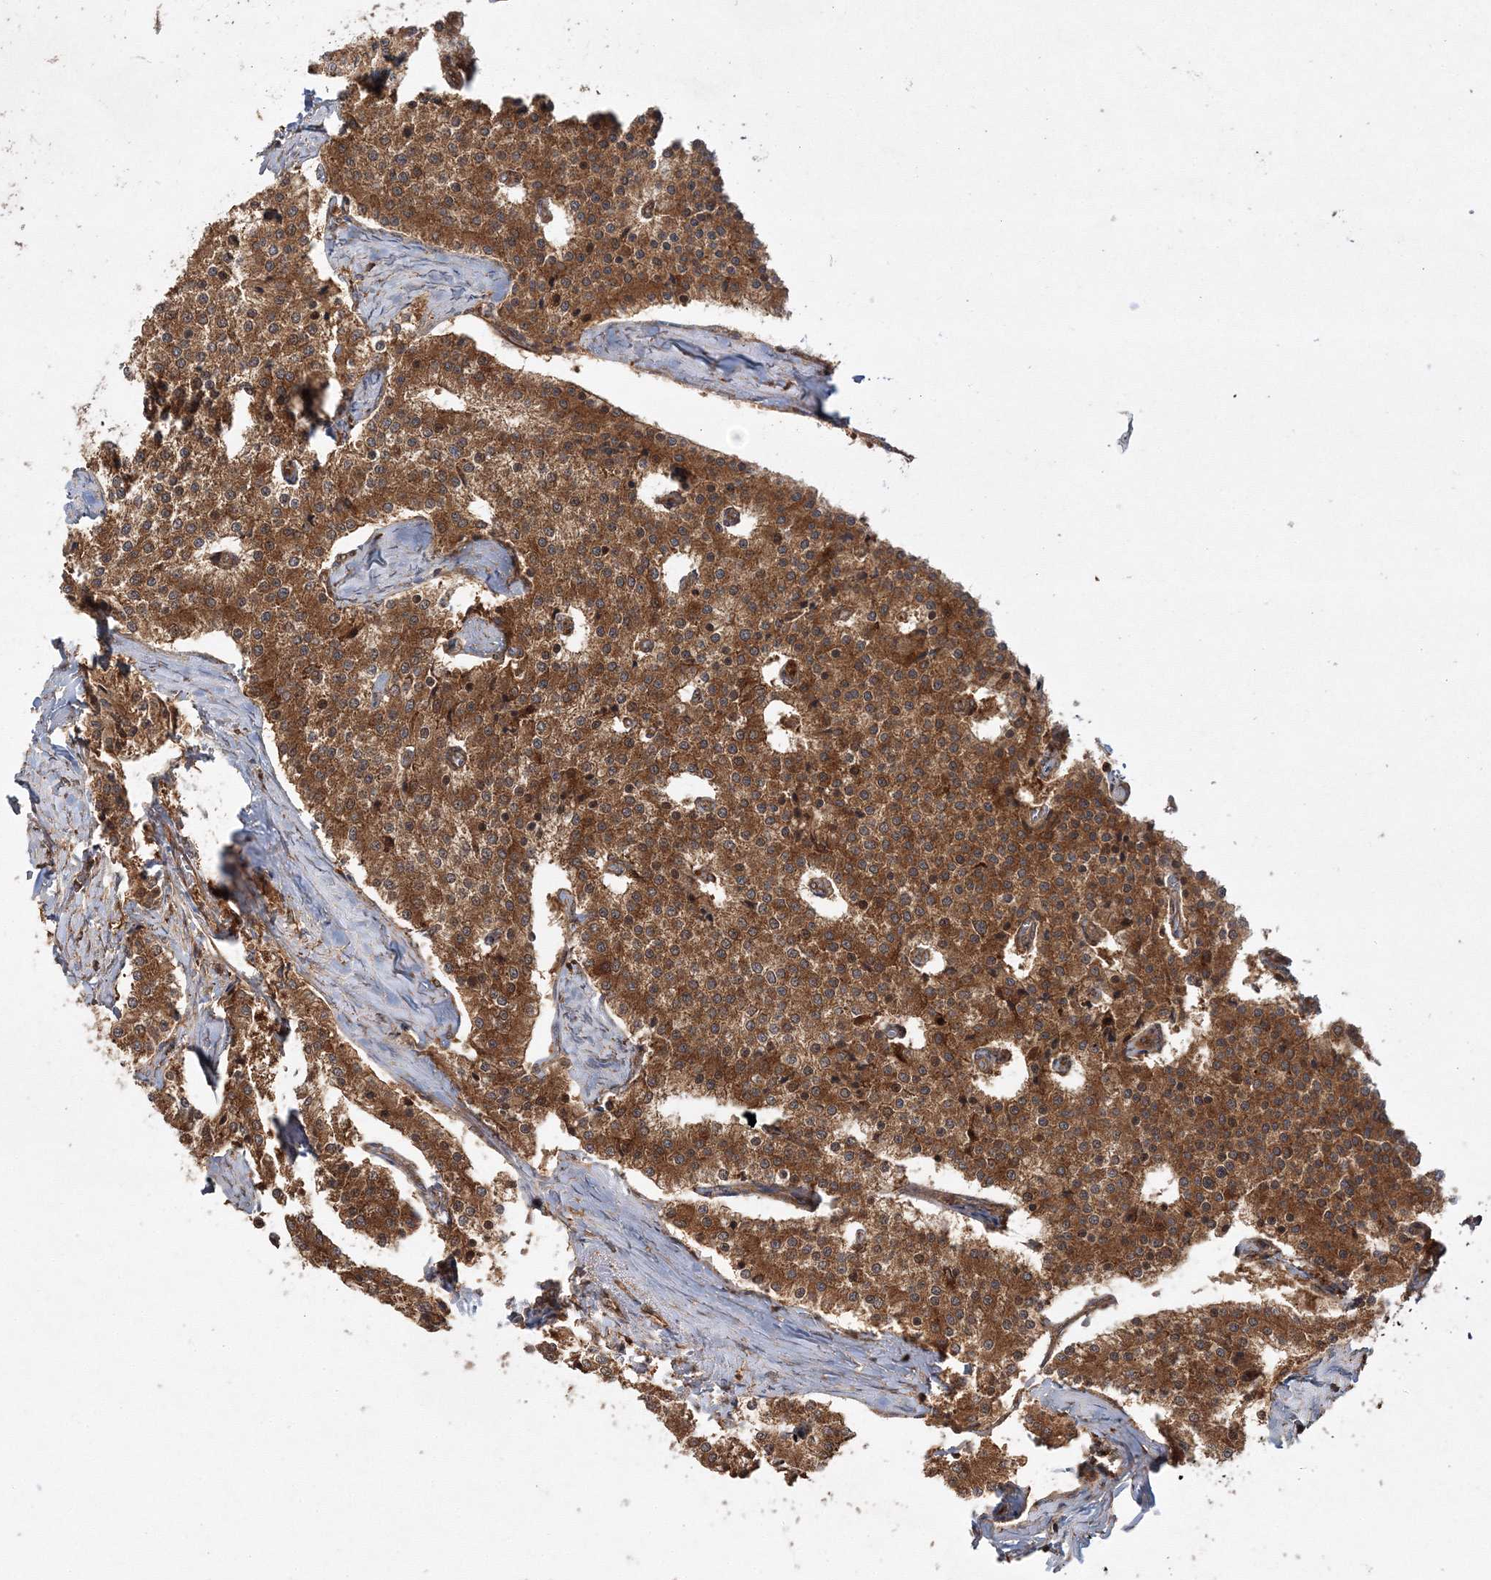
{"staining": {"intensity": "strong", "quantity": ">75%", "location": "cytoplasmic/membranous"}, "tissue": "carcinoid", "cell_type": "Tumor cells", "image_type": "cancer", "snomed": [{"axis": "morphology", "description": "Carcinoid, malignant, NOS"}, {"axis": "topography", "description": "Colon"}], "caption": "Immunohistochemical staining of human carcinoid reveals strong cytoplasmic/membranous protein positivity in approximately >75% of tumor cells.", "gene": "WDR37", "patient": {"sex": "female", "age": 52}}